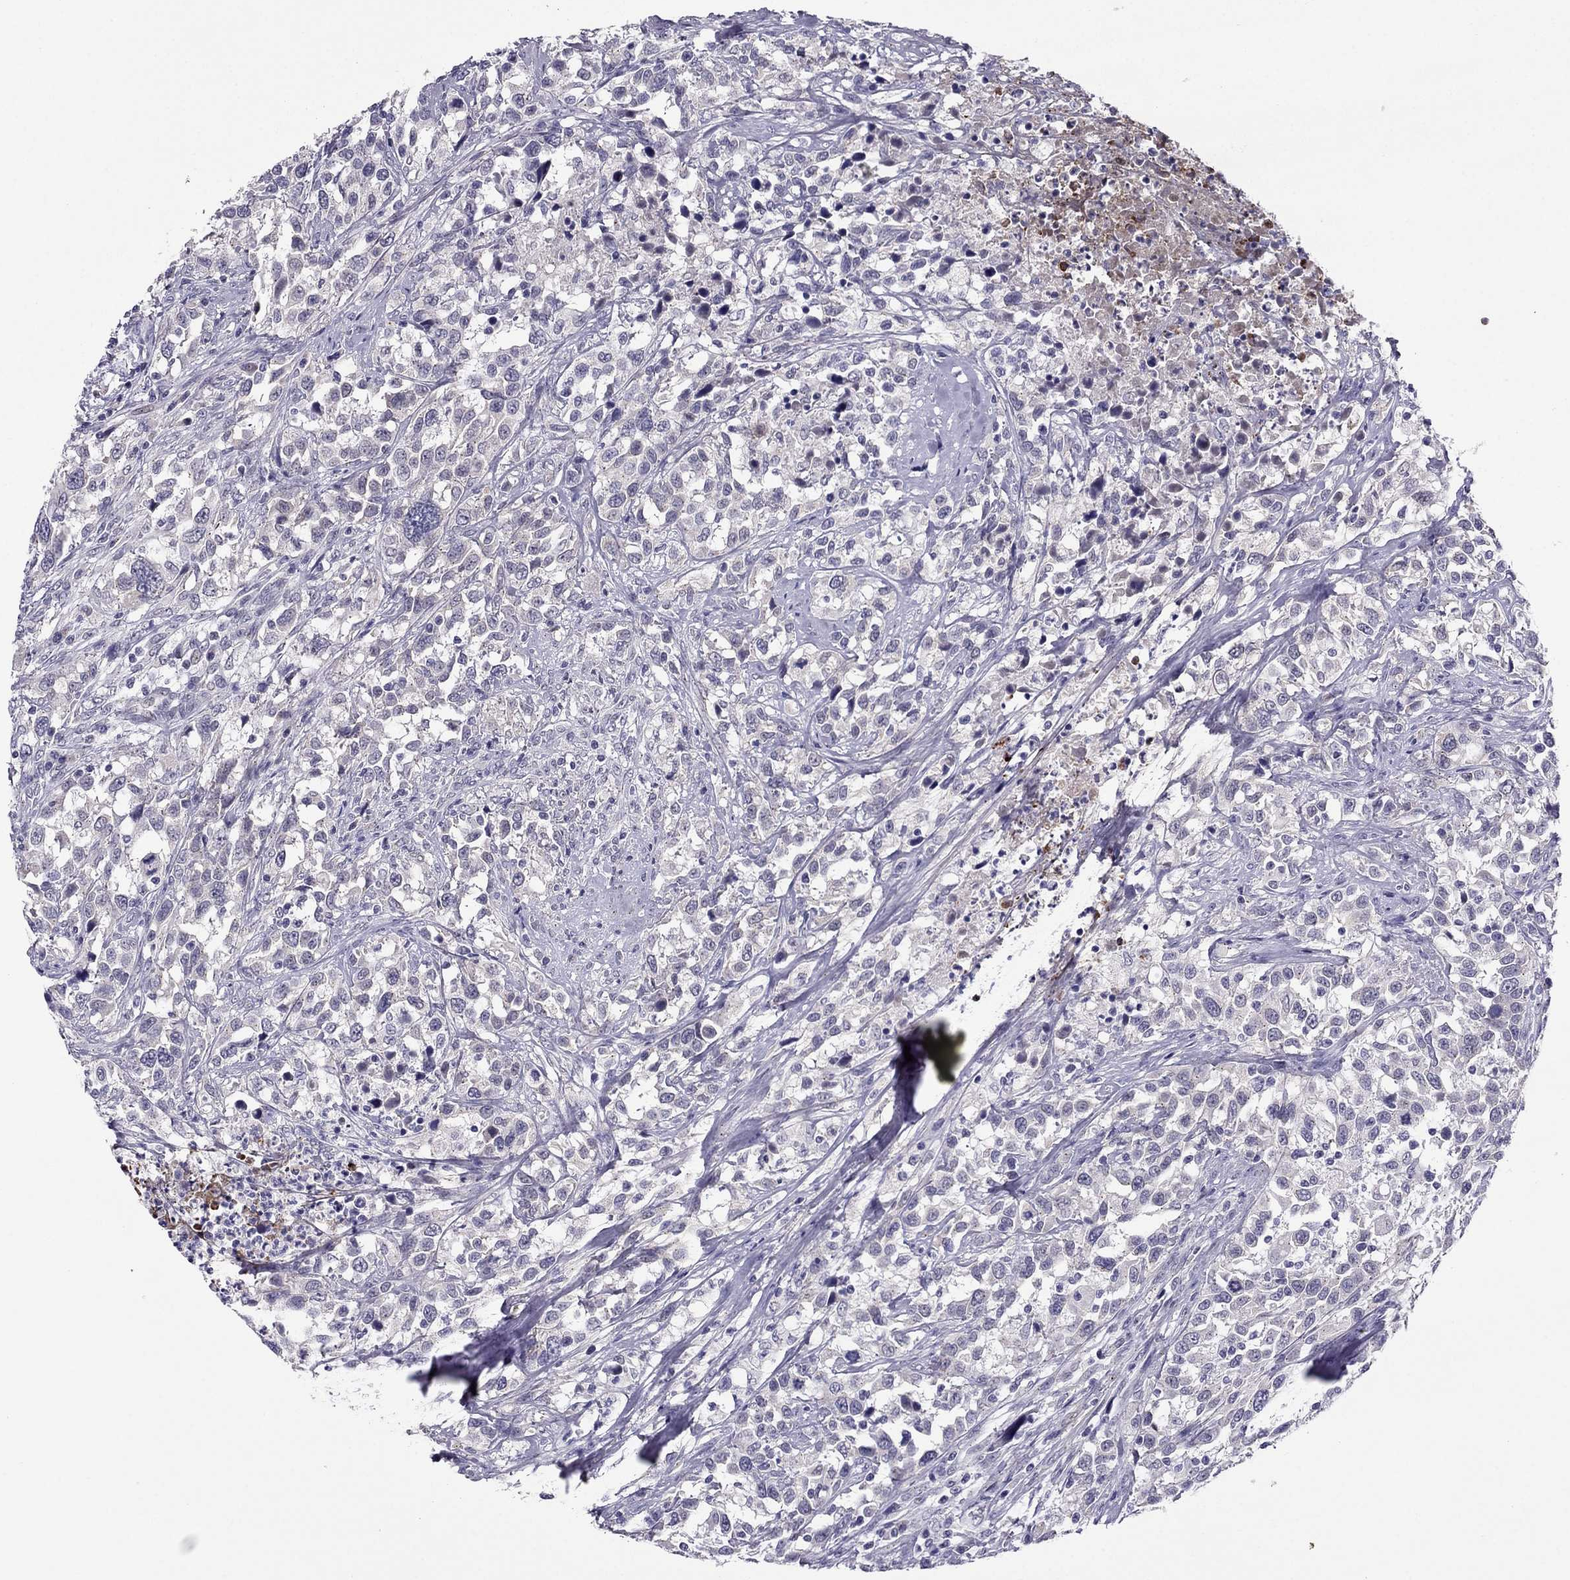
{"staining": {"intensity": "negative", "quantity": "none", "location": "none"}, "tissue": "urothelial cancer", "cell_type": "Tumor cells", "image_type": "cancer", "snomed": [{"axis": "morphology", "description": "Urothelial carcinoma, NOS"}, {"axis": "morphology", "description": "Urothelial carcinoma, High grade"}, {"axis": "topography", "description": "Urinary bladder"}], "caption": "IHC micrograph of neoplastic tissue: urothelial carcinoma (high-grade) stained with DAB (3,3'-diaminobenzidine) reveals no significant protein staining in tumor cells.", "gene": "MYBPH", "patient": {"sex": "female", "age": 64}}